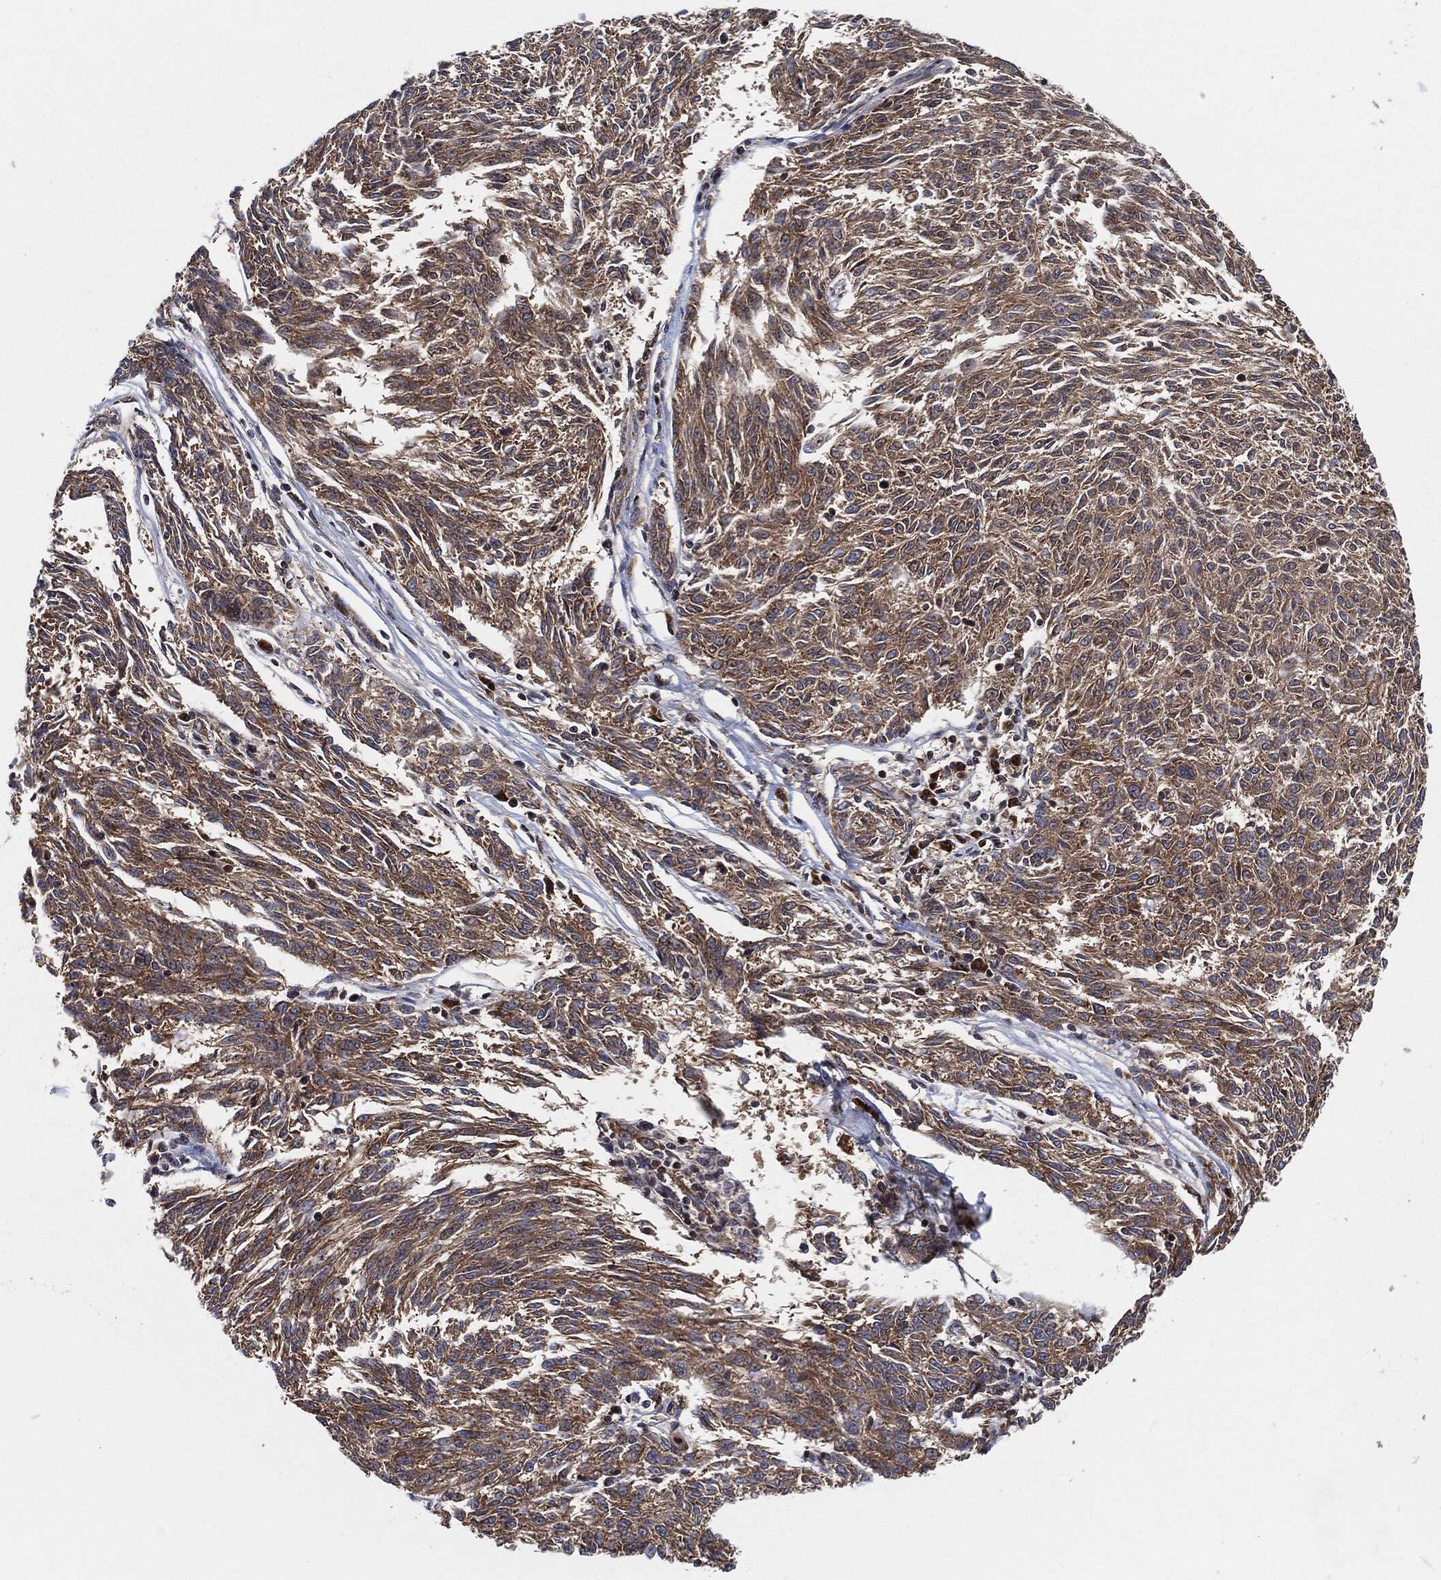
{"staining": {"intensity": "moderate", "quantity": ">75%", "location": "cytoplasmic/membranous"}, "tissue": "melanoma", "cell_type": "Tumor cells", "image_type": "cancer", "snomed": [{"axis": "morphology", "description": "Malignant melanoma, NOS"}, {"axis": "topography", "description": "Skin"}], "caption": "This is a histology image of IHC staining of melanoma, which shows moderate positivity in the cytoplasmic/membranous of tumor cells.", "gene": "EIF2S2", "patient": {"sex": "female", "age": 72}}